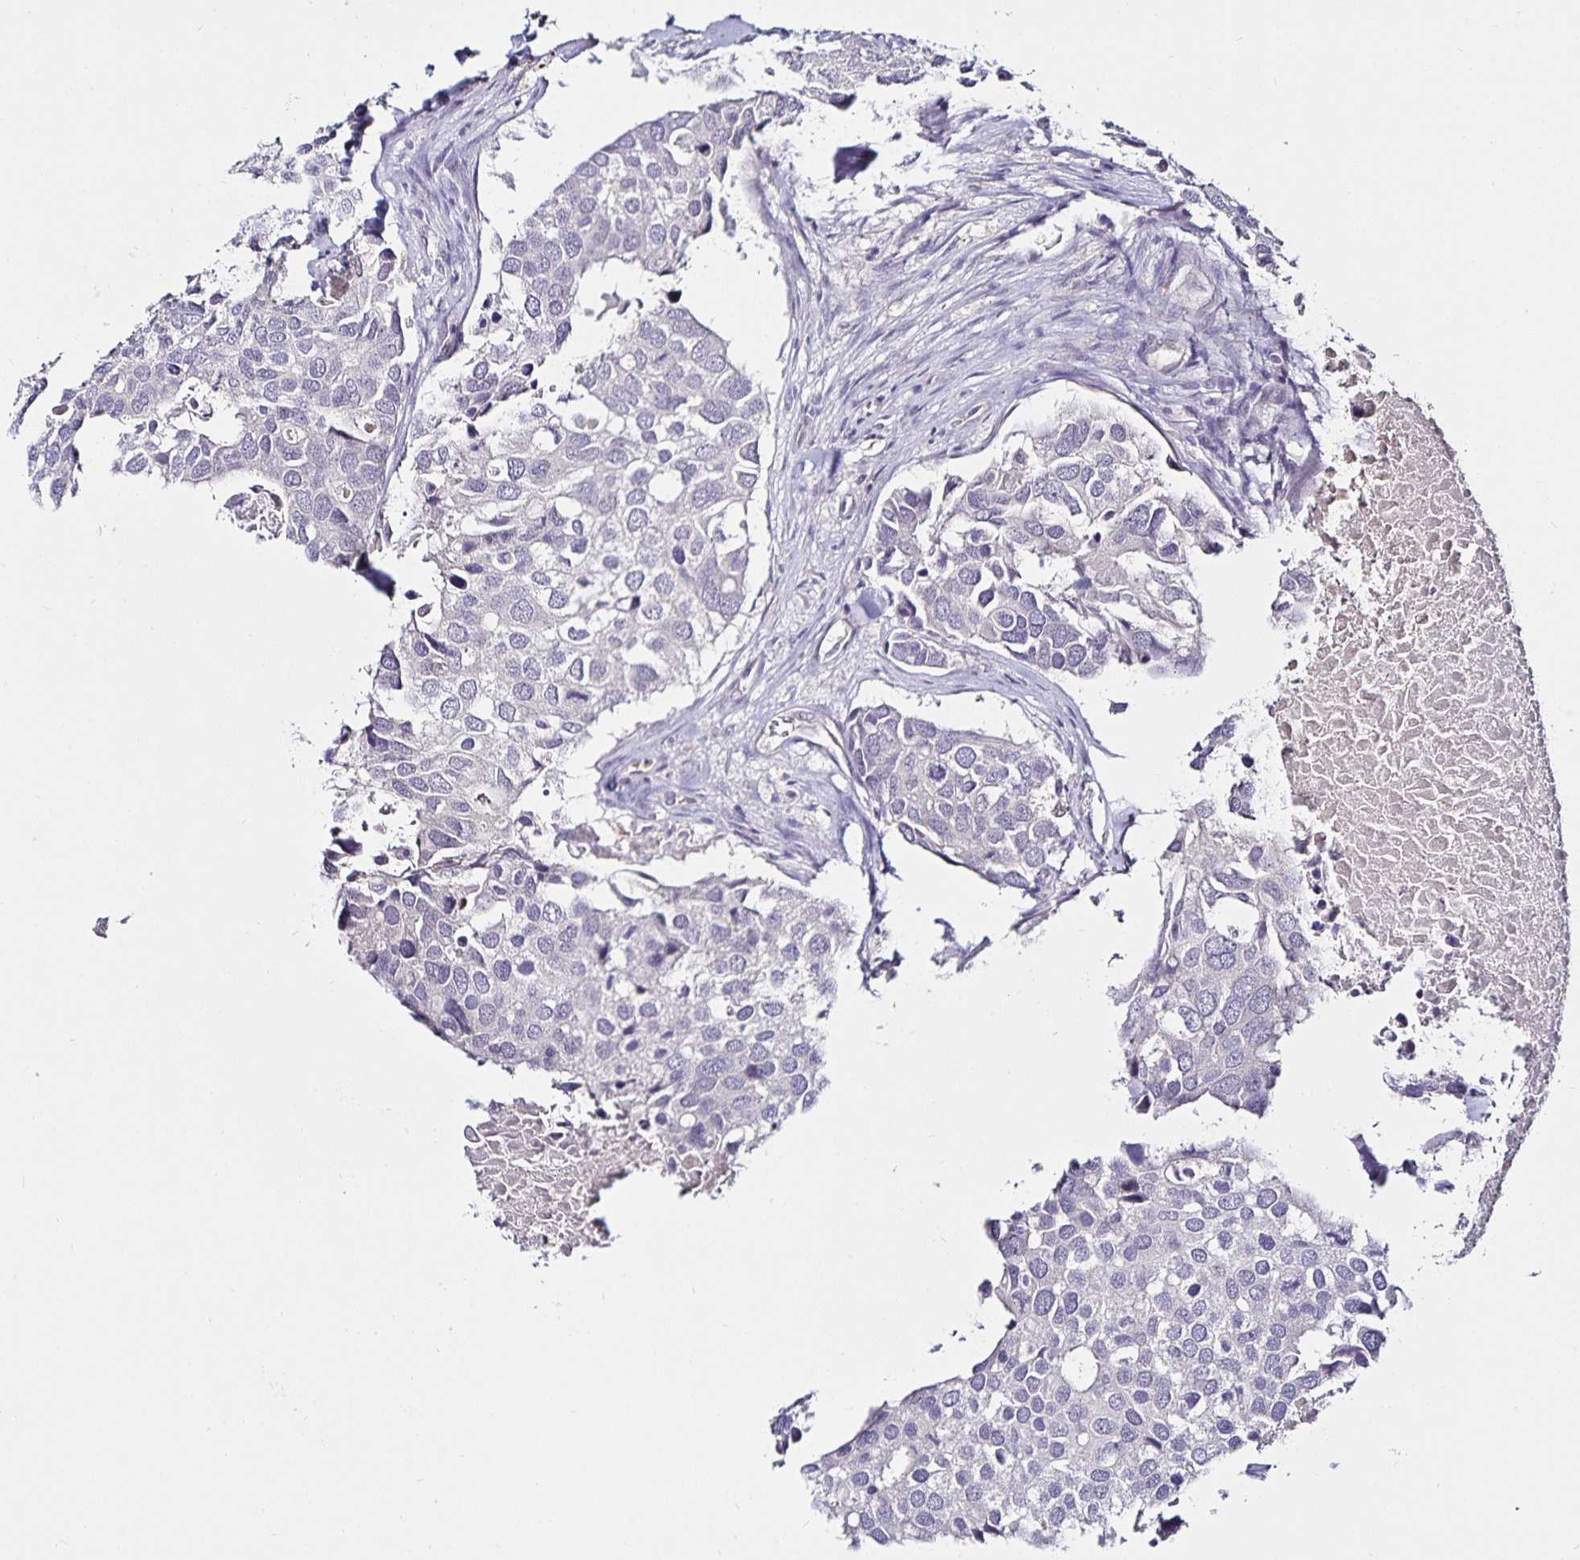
{"staining": {"intensity": "negative", "quantity": "none", "location": "none"}, "tissue": "breast cancer", "cell_type": "Tumor cells", "image_type": "cancer", "snomed": [{"axis": "morphology", "description": "Duct carcinoma"}, {"axis": "topography", "description": "Breast"}], "caption": "Immunohistochemistry image of intraductal carcinoma (breast) stained for a protein (brown), which exhibits no staining in tumor cells.", "gene": "ACSL5", "patient": {"sex": "female", "age": 83}}